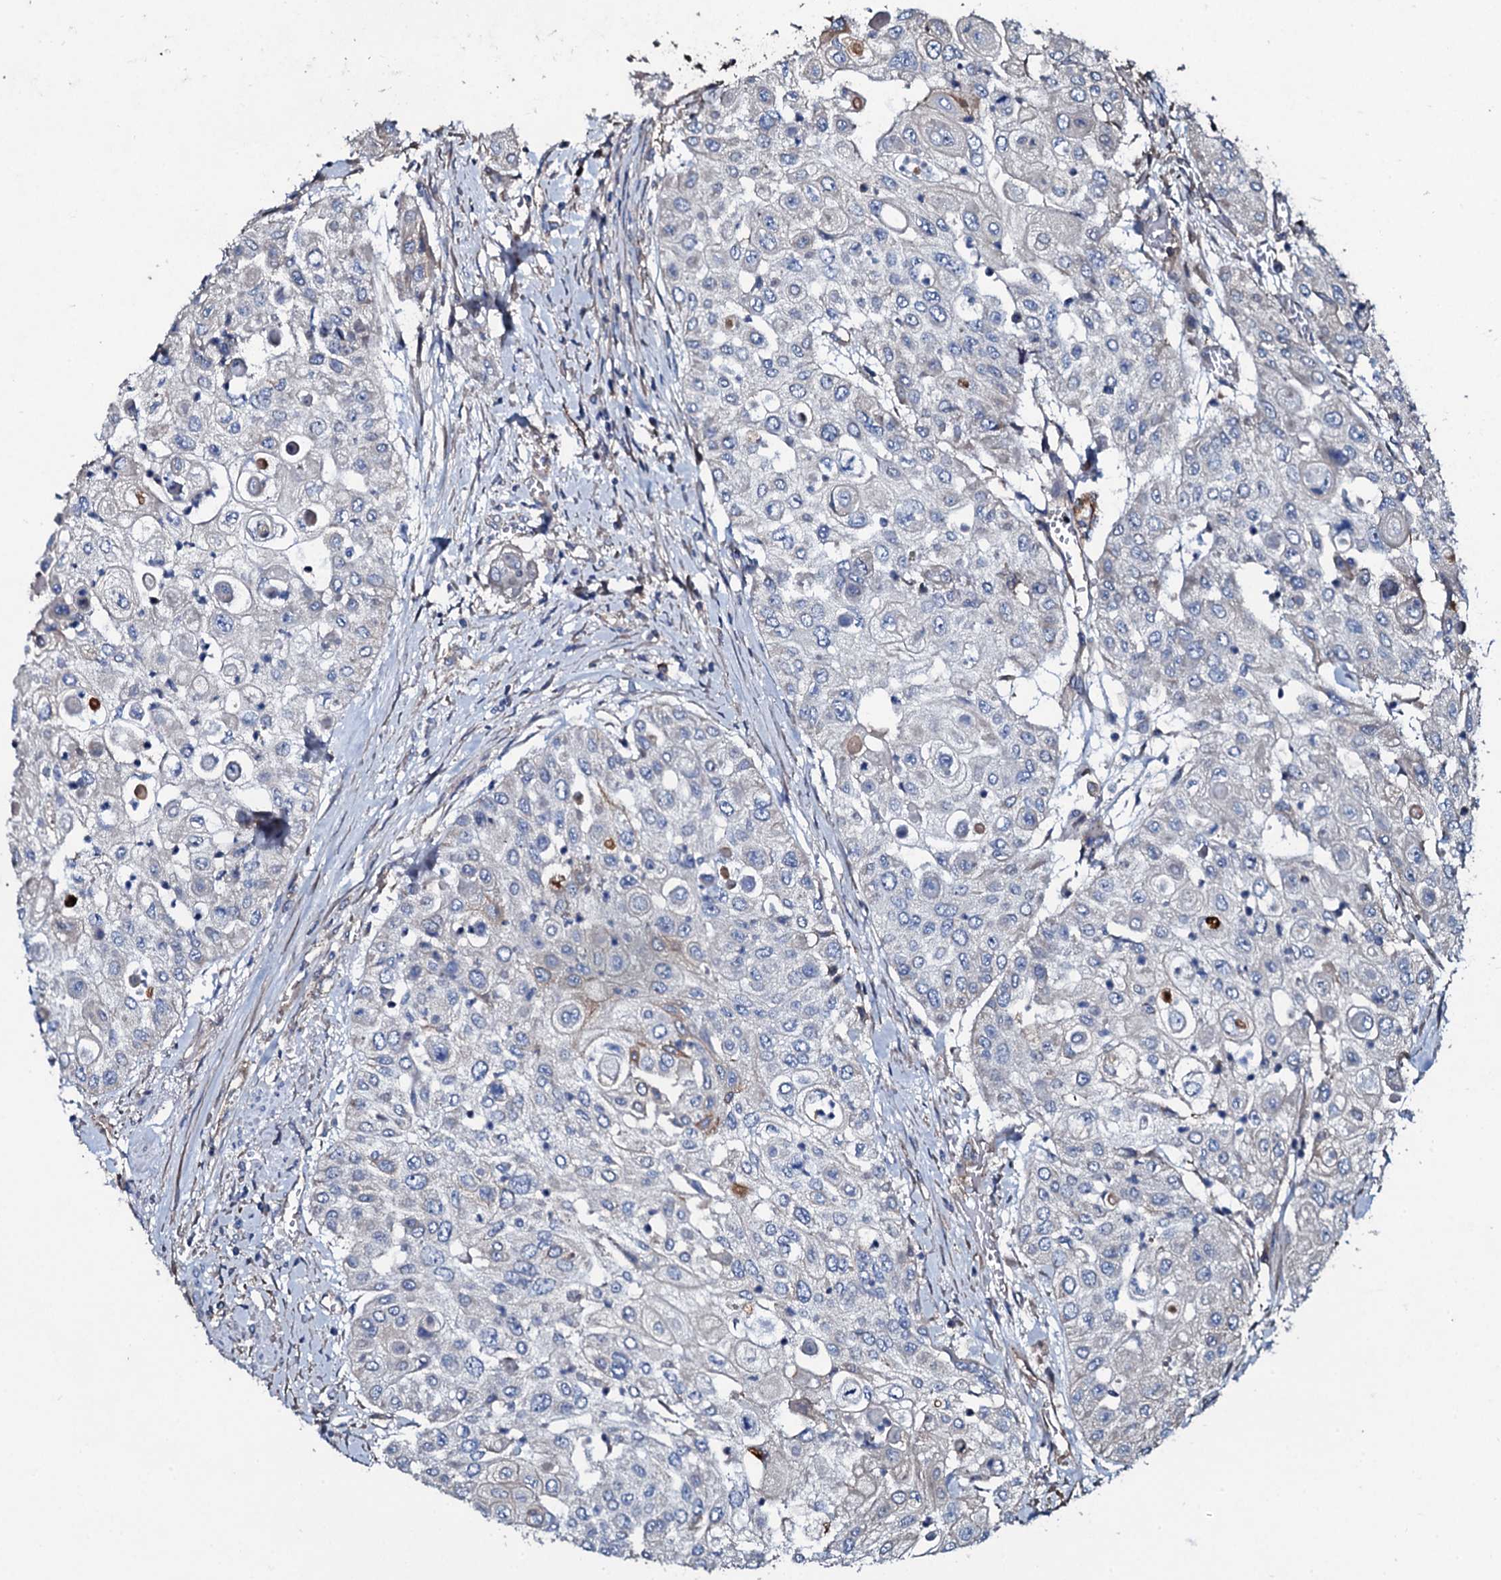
{"staining": {"intensity": "negative", "quantity": "none", "location": "none"}, "tissue": "urothelial cancer", "cell_type": "Tumor cells", "image_type": "cancer", "snomed": [{"axis": "morphology", "description": "Urothelial carcinoma, High grade"}, {"axis": "topography", "description": "Urinary bladder"}], "caption": "Immunohistochemistry (IHC) micrograph of neoplastic tissue: urothelial cancer stained with DAB shows no significant protein positivity in tumor cells.", "gene": "DMAC2", "patient": {"sex": "female", "age": 79}}